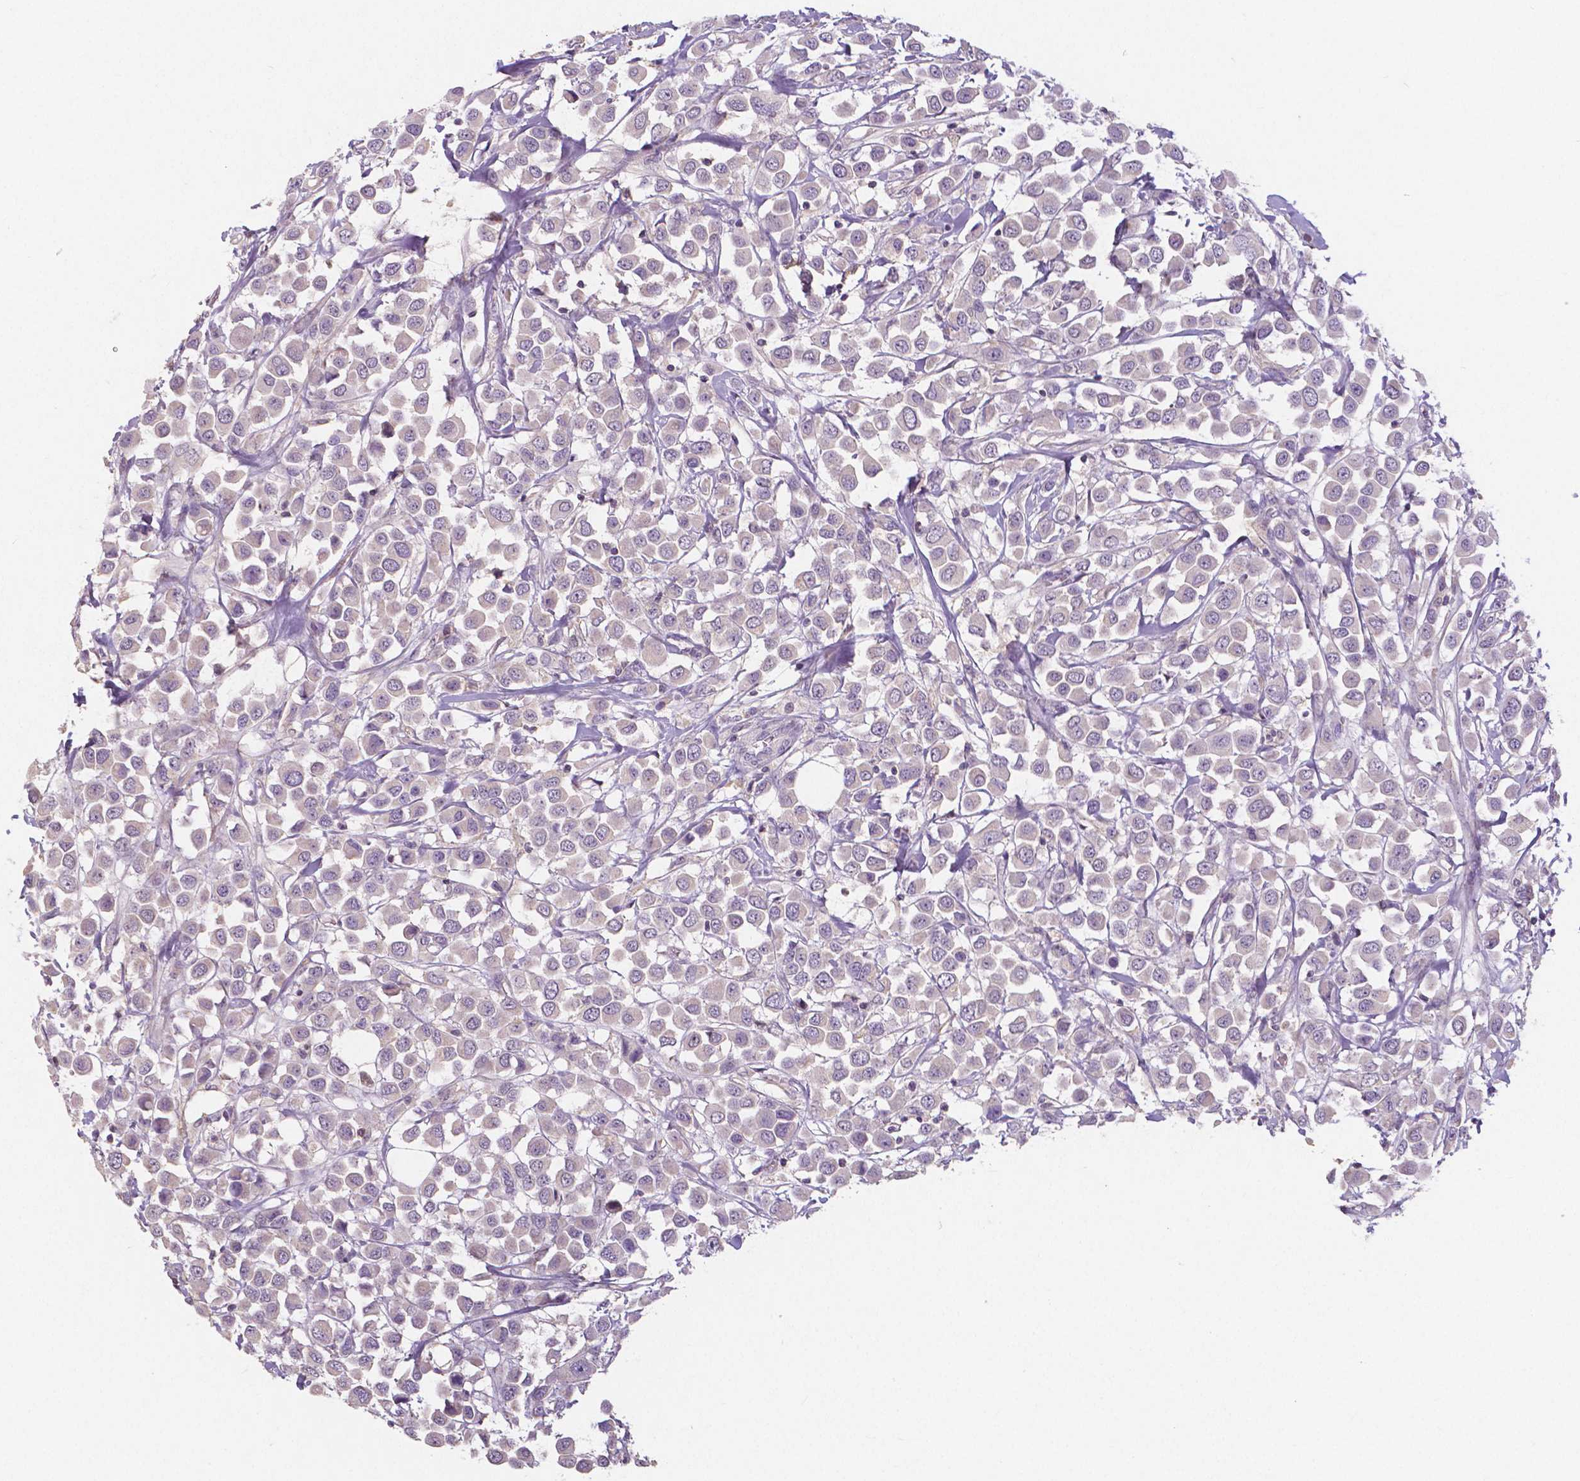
{"staining": {"intensity": "negative", "quantity": "none", "location": "none"}, "tissue": "breast cancer", "cell_type": "Tumor cells", "image_type": "cancer", "snomed": [{"axis": "morphology", "description": "Duct carcinoma"}, {"axis": "topography", "description": "Breast"}], "caption": "Immunohistochemistry of human breast cancer shows no staining in tumor cells. (DAB IHC visualized using brightfield microscopy, high magnification).", "gene": "CRMP1", "patient": {"sex": "female", "age": 61}}